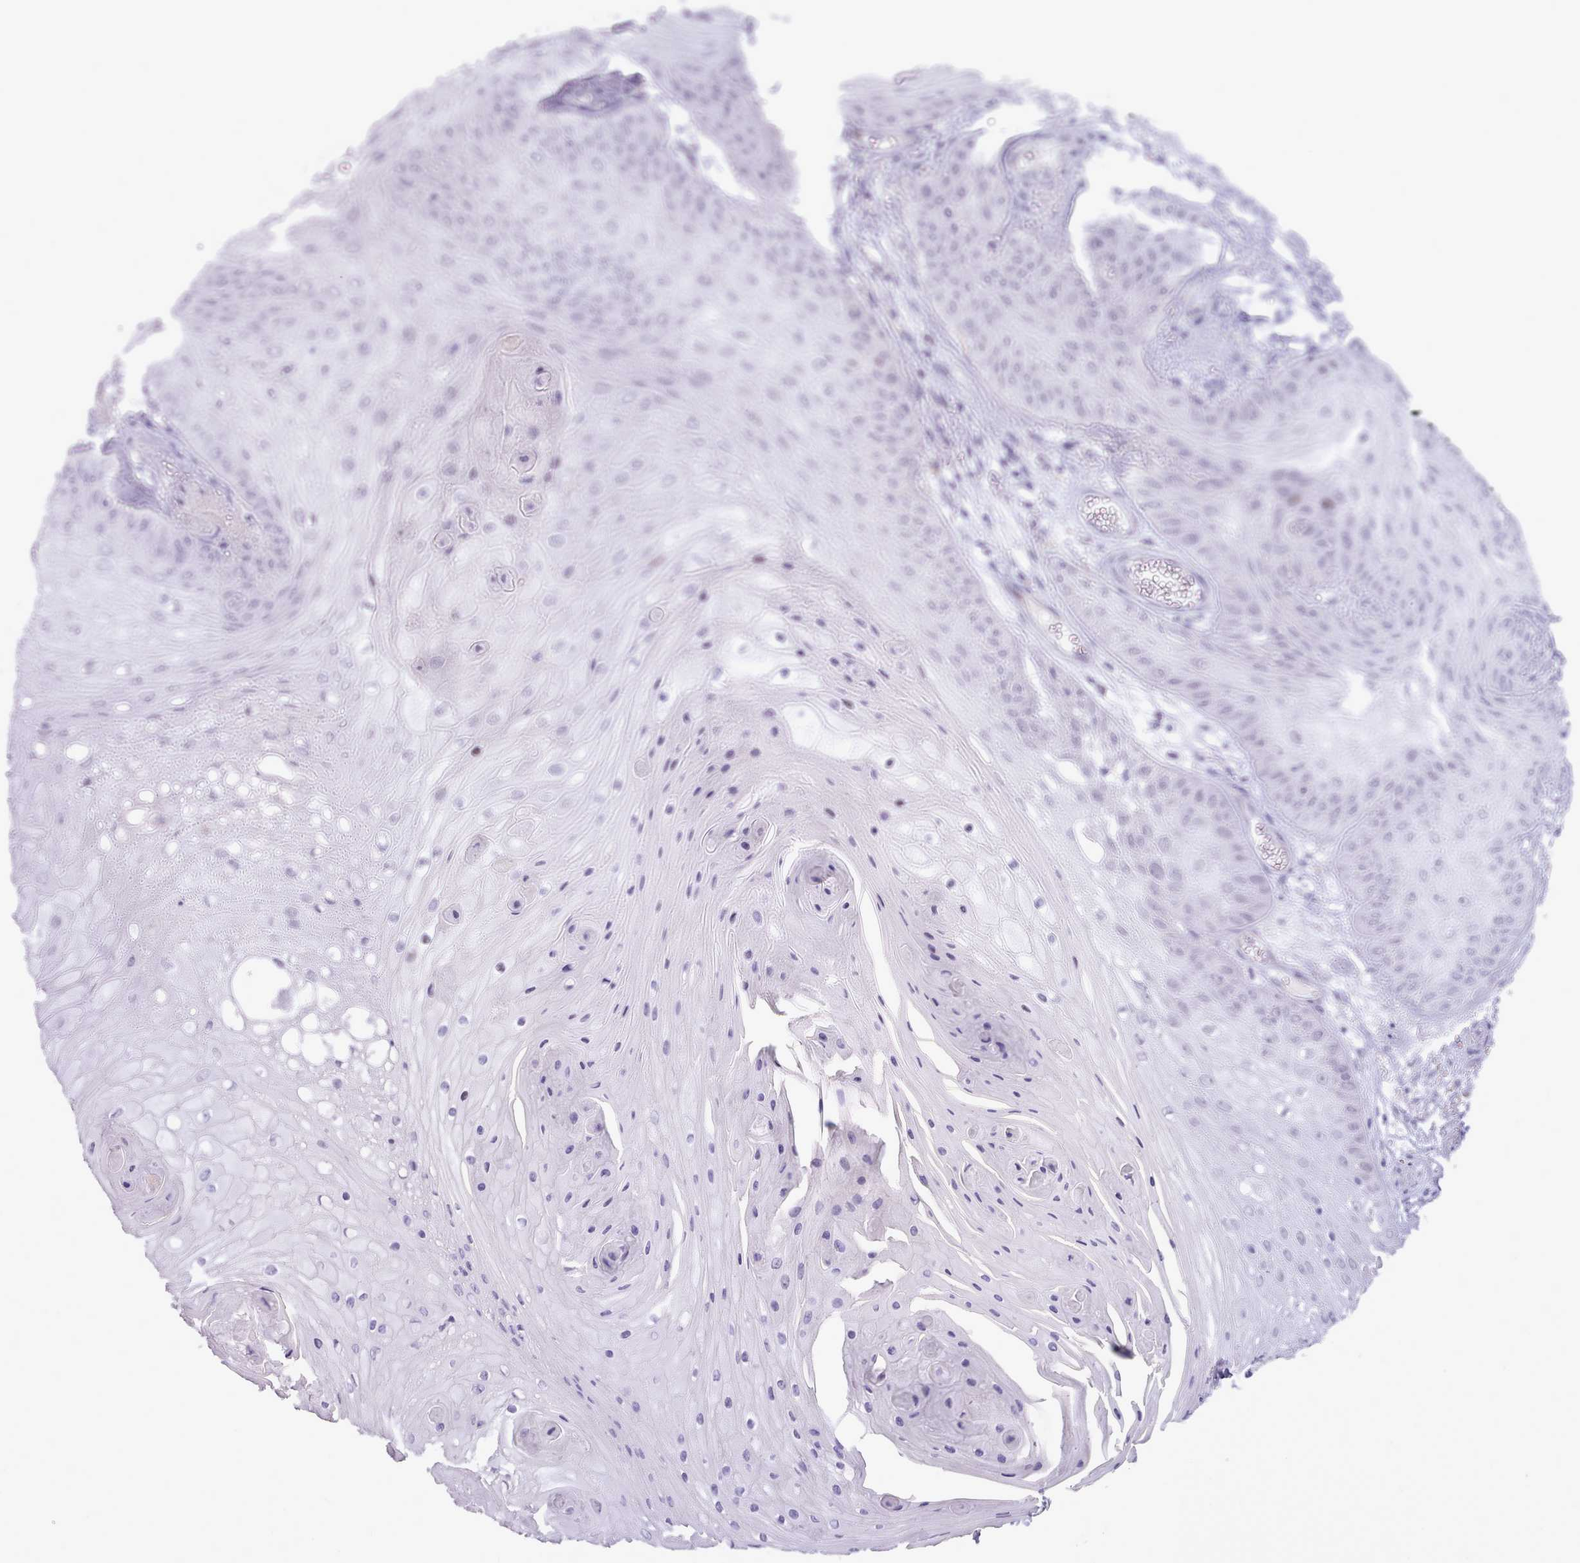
{"staining": {"intensity": "negative", "quantity": "none", "location": "none"}, "tissue": "skin cancer", "cell_type": "Tumor cells", "image_type": "cancer", "snomed": [{"axis": "morphology", "description": "Squamous cell carcinoma, NOS"}, {"axis": "topography", "description": "Skin"}], "caption": "This is an IHC photomicrograph of skin cancer (squamous cell carcinoma). There is no expression in tumor cells.", "gene": "BDKRB2", "patient": {"sex": "male", "age": 70}}